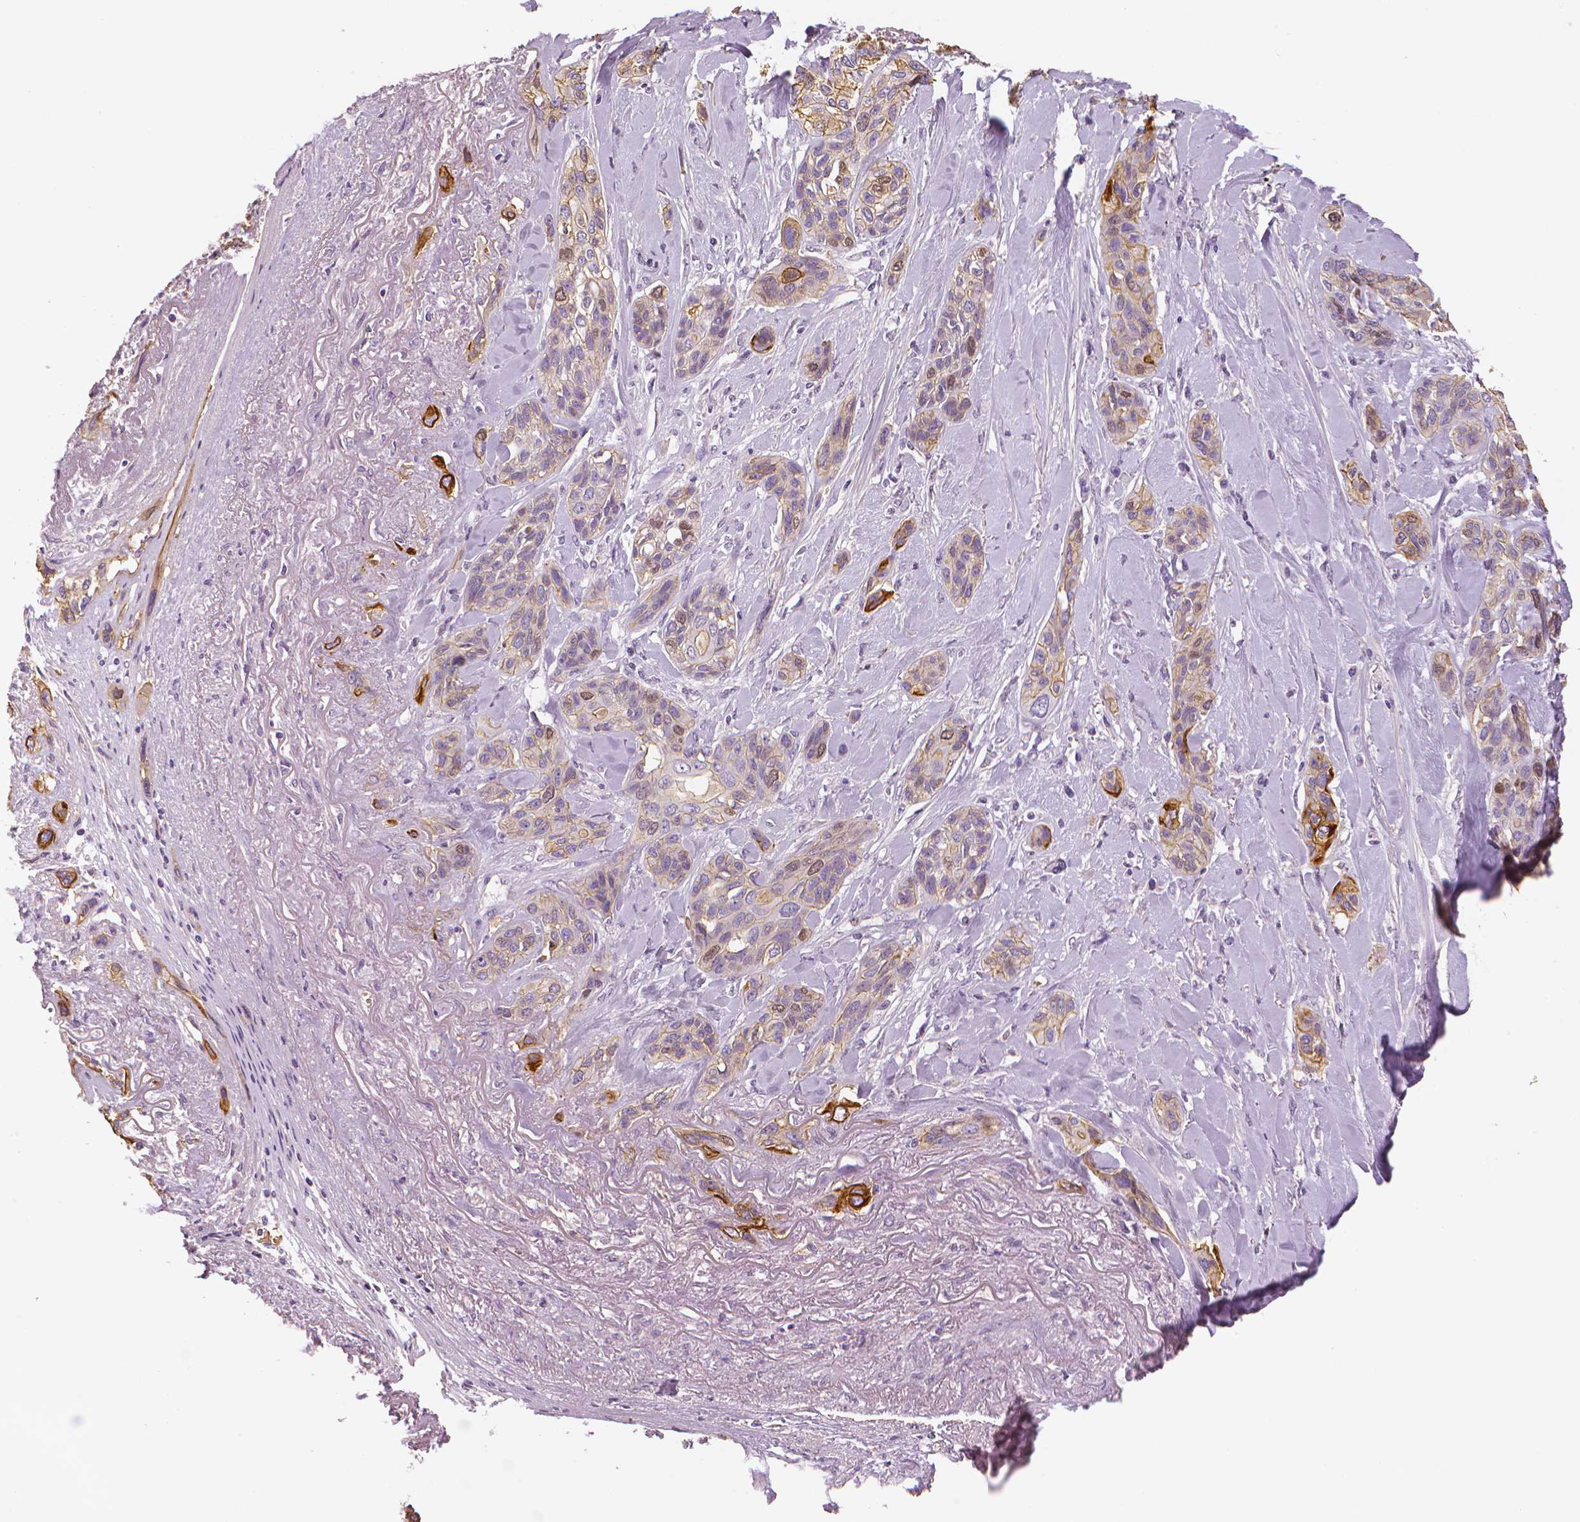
{"staining": {"intensity": "strong", "quantity": "<25%", "location": "cytoplasmic/membranous"}, "tissue": "lung cancer", "cell_type": "Tumor cells", "image_type": "cancer", "snomed": [{"axis": "morphology", "description": "Squamous cell carcinoma, NOS"}, {"axis": "topography", "description": "Lung"}], "caption": "Lung cancer stained with DAB (3,3'-diaminobenzidine) IHC displays medium levels of strong cytoplasmic/membranous positivity in approximately <25% of tumor cells. Immunohistochemistry stains the protein of interest in brown and the nuclei are stained blue.", "gene": "MKI67", "patient": {"sex": "female", "age": 70}}